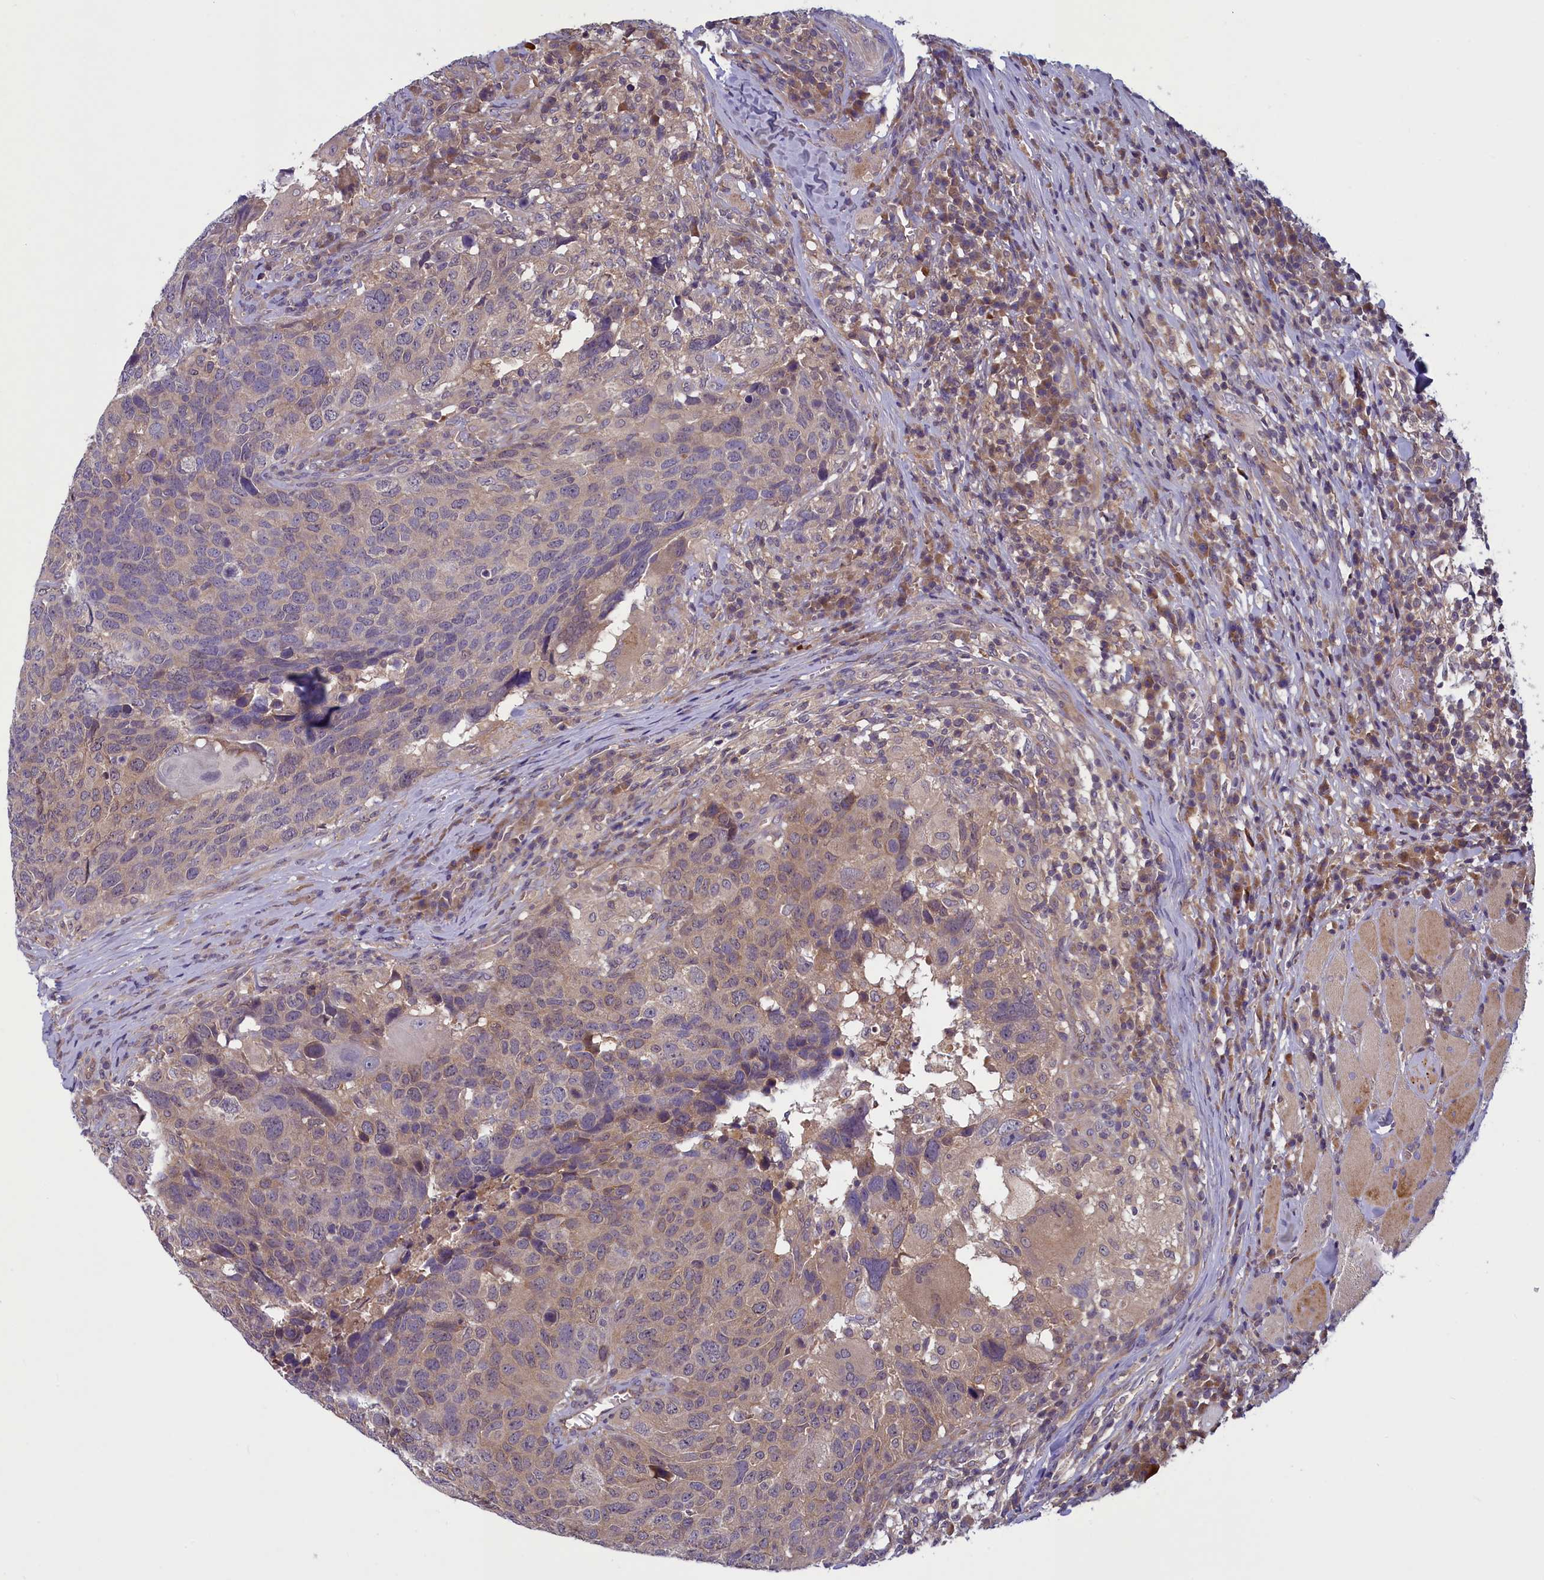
{"staining": {"intensity": "weak", "quantity": ">75%", "location": "cytoplasmic/membranous"}, "tissue": "head and neck cancer", "cell_type": "Tumor cells", "image_type": "cancer", "snomed": [{"axis": "morphology", "description": "Squamous cell carcinoma, NOS"}, {"axis": "topography", "description": "Head-Neck"}], "caption": "This image exhibits immunohistochemistry (IHC) staining of human head and neck cancer, with low weak cytoplasmic/membranous positivity in about >75% of tumor cells.", "gene": "NUBP1", "patient": {"sex": "male", "age": 66}}